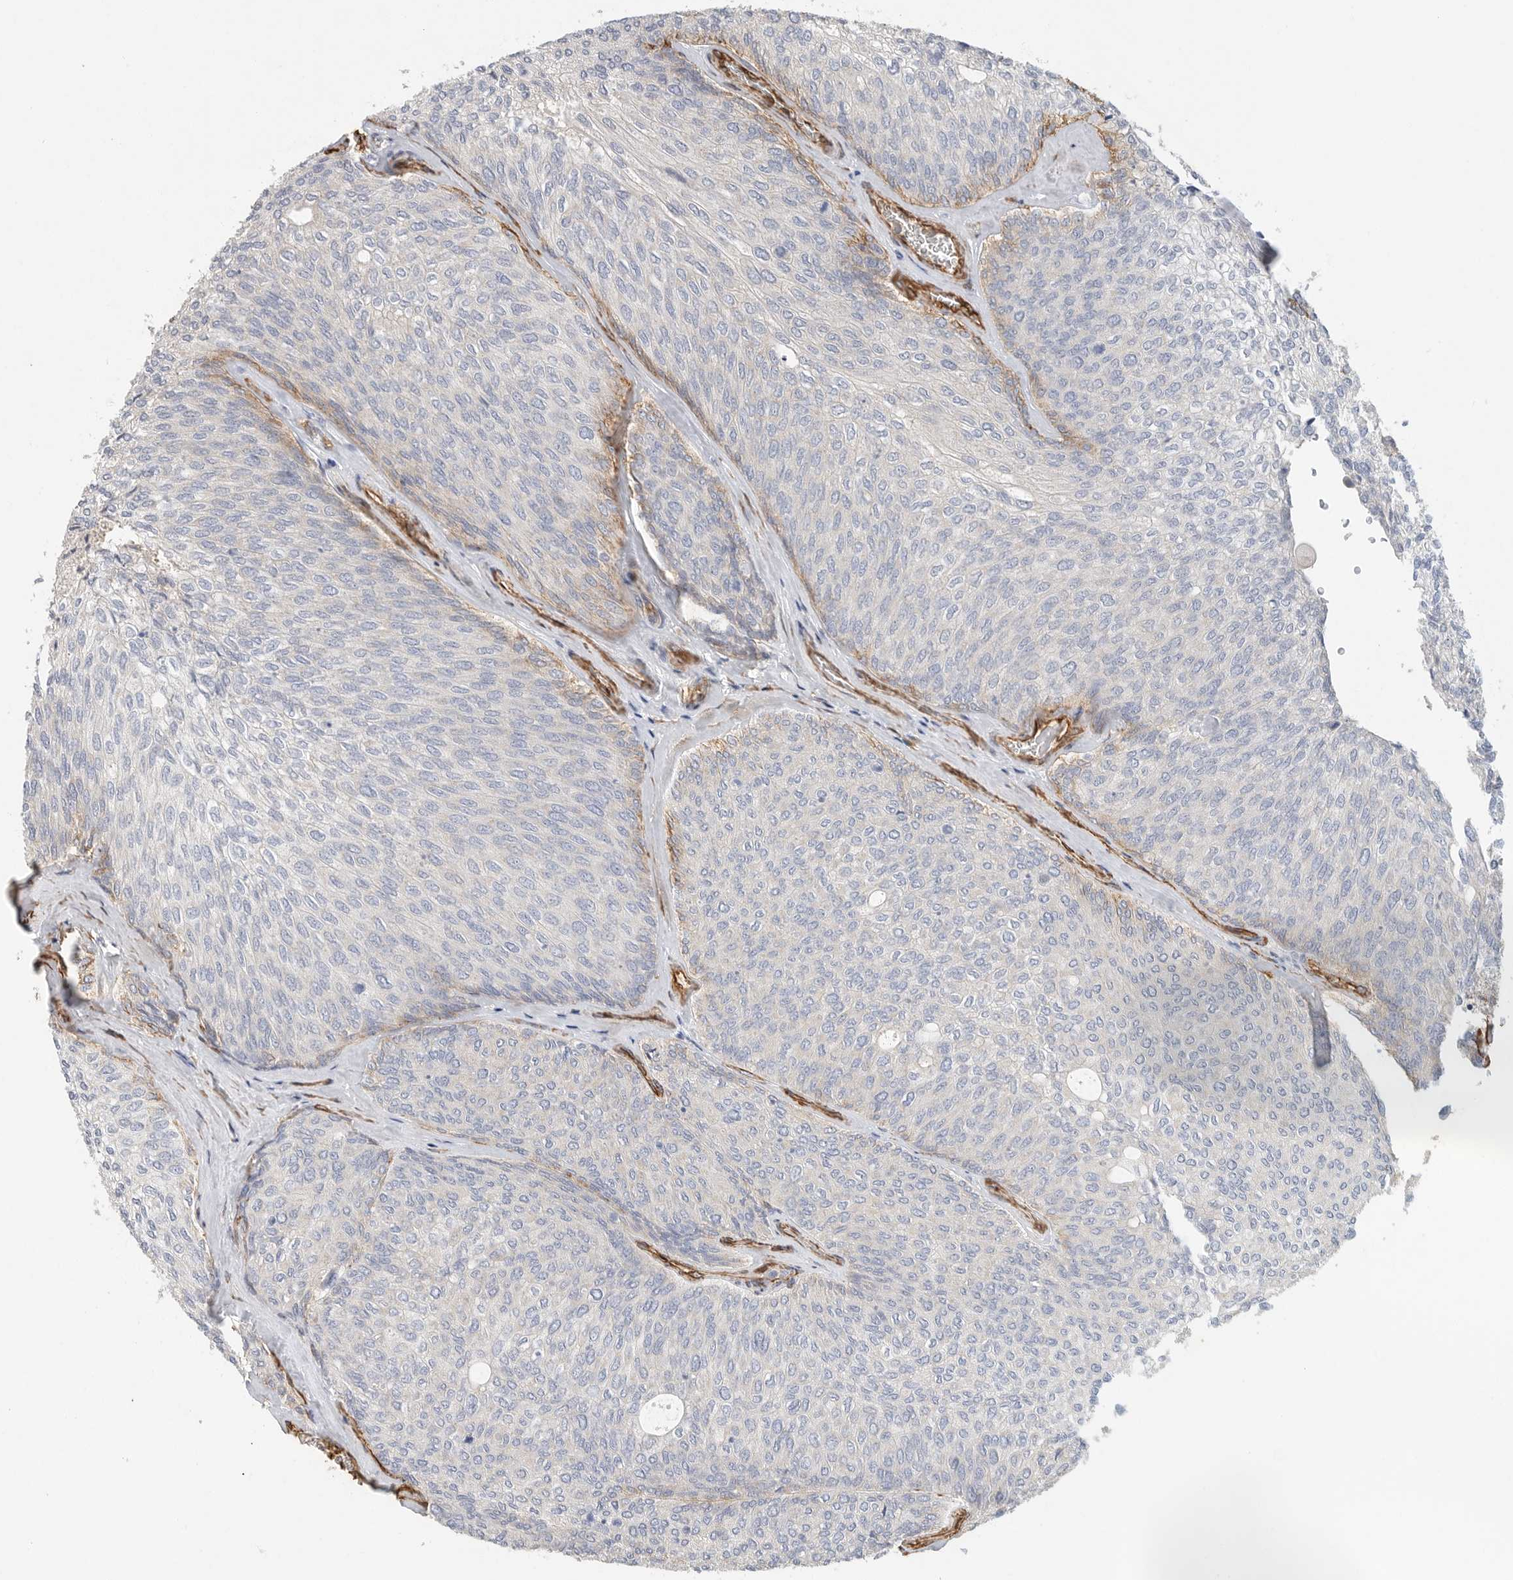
{"staining": {"intensity": "weak", "quantity": "<25%", "location": "cytoplasmic/membranous"}, "tissue": "urothelial cancer", "cell_type": "Tumor cells", "image_type": "cancer", "snomed": [{"axis": "morphology", "description": "Urothelial carcinoma, Low grade"}, {"axis": "topography", "description": "Urinary bladder"}], "caption": "Human urothelial cancer stained for a protein using immunohistochemistry (IHC) exhibits no staining in tumor cells.", "gene": "JMJD4", "patient": {"sex": "female", "age": 79}}